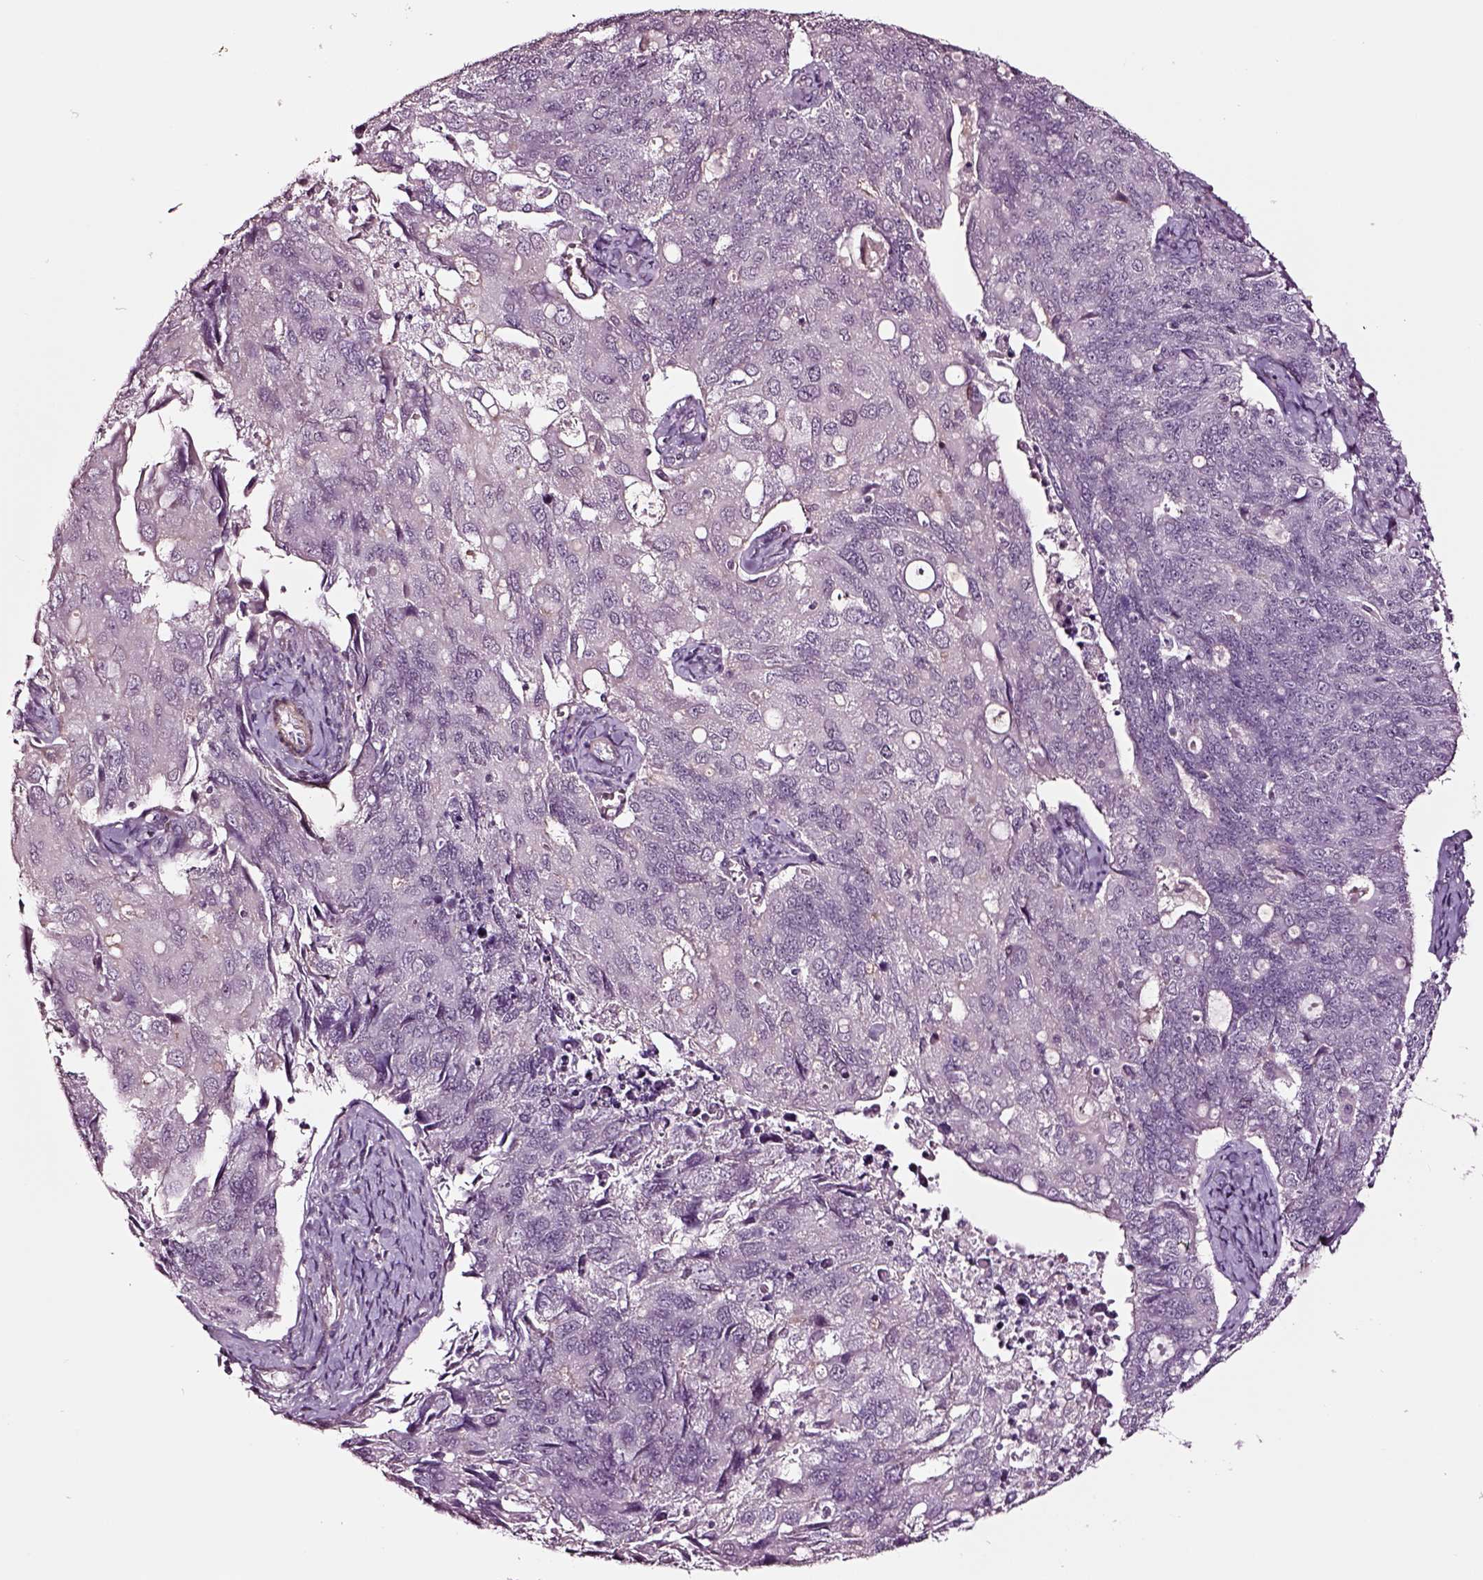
{"staining": {"intensity": "negative", "quantity": "none", "location": "none"}, "tissue": "endometrial cancer", "cell_type": "Tumor cells", "image_type": "cancer", "snomed": [{"axis": "morphology", "description": "Adenocarcinoma, NOS"}, {"axis": "topography", "description": "Endometrium"}], "caption": "Immunohistochemistry photomicrograph of human endometrial cancer (adenocarcinoma) stained for a protein (brown), which shows no positivity in tumor cells.", "gene": "SOX10", "patient": {"sex": "female", "age": 43}}